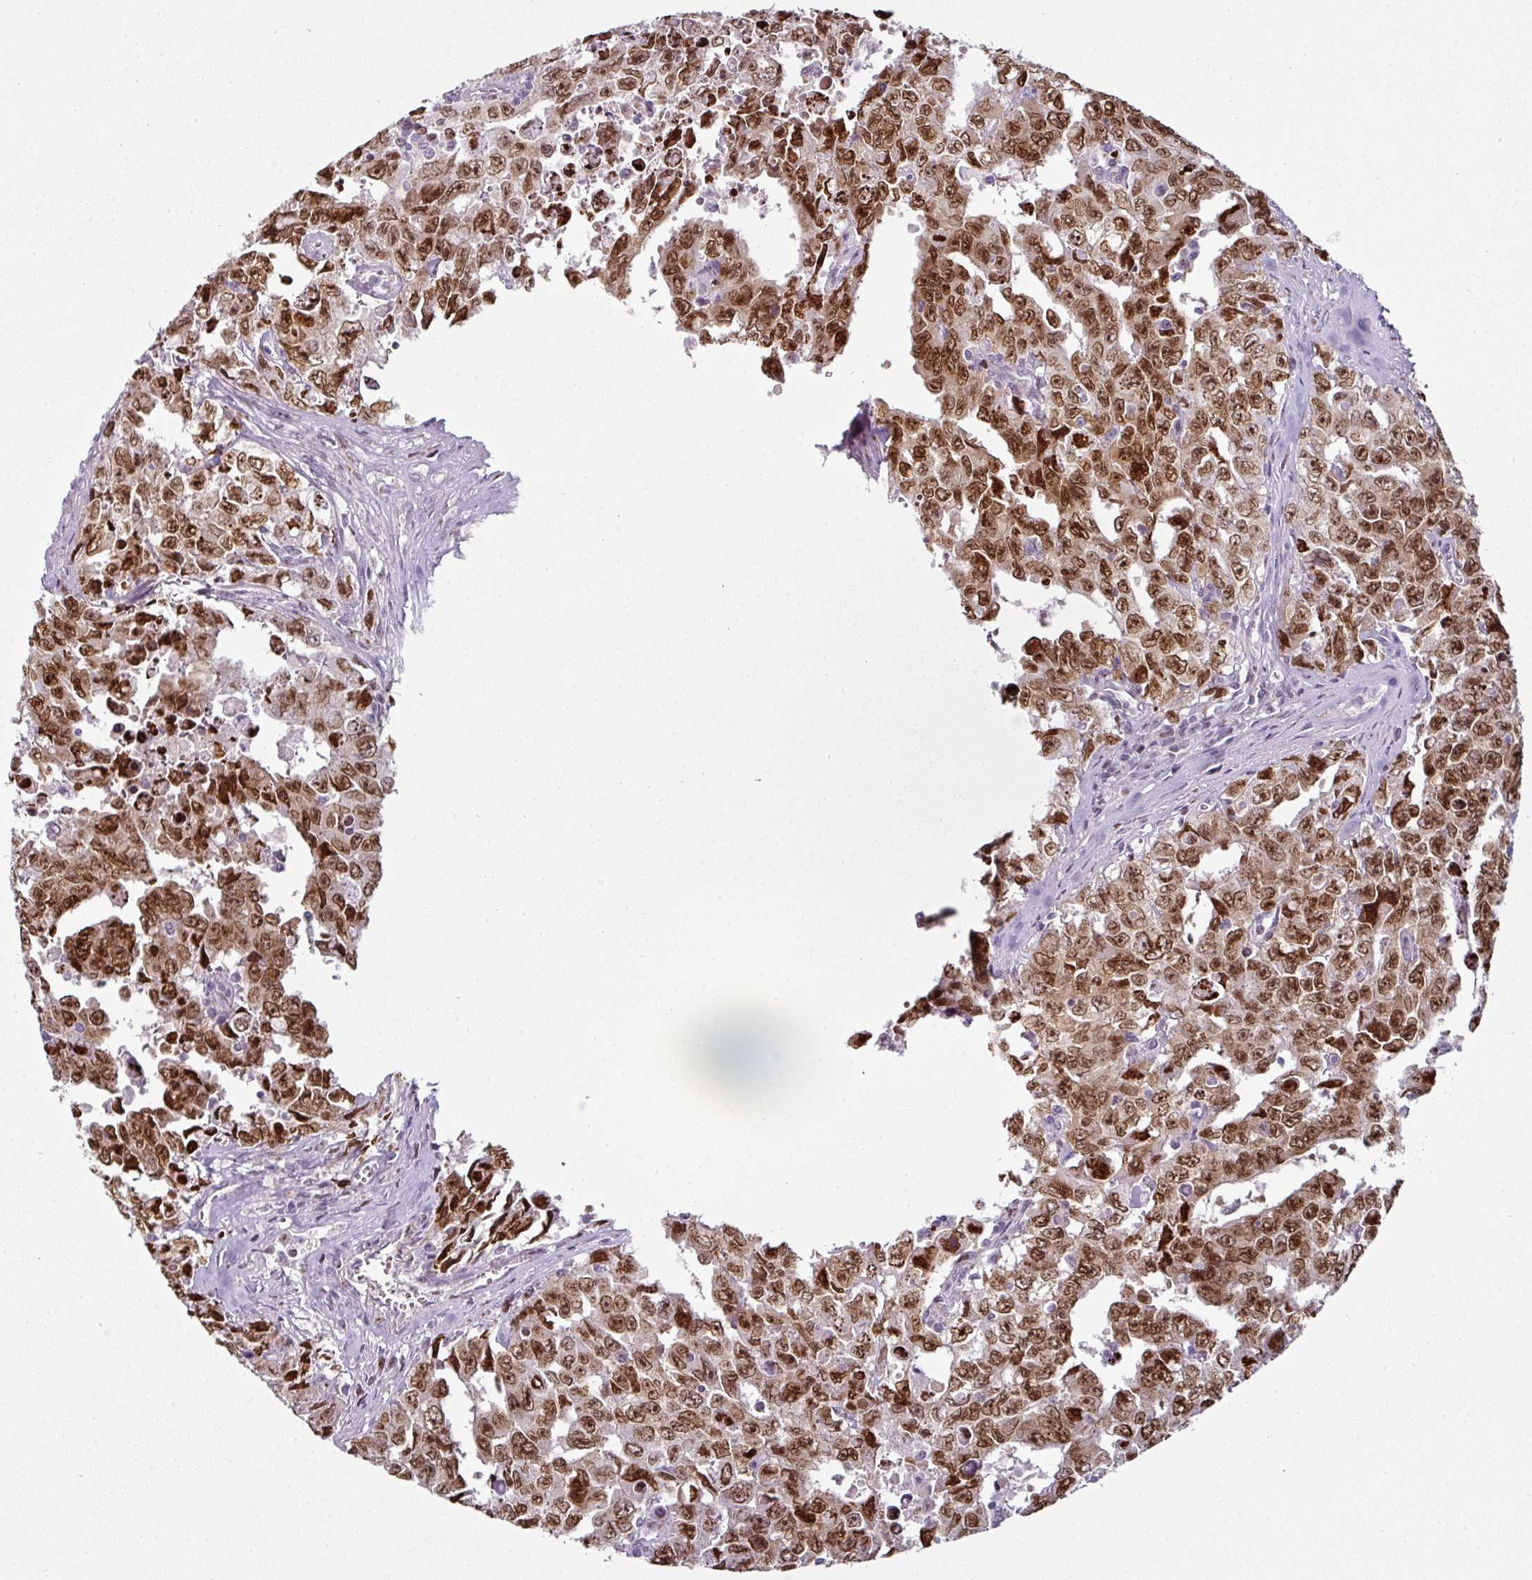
{"staining": {"intensity": "strong", "quantity": ">75%", "location": "nuclear"}, "tissue": "testis cancer", "cell_type": "Tumor cells", "image_type": "cancer", "snomed": [{"axis": "morphology", "description": "Carcinoma, Embryonal, NOS"}, {"axis": "topography", "description": "Testis"}], "caption": "Protein expression analysis of human testis embryonal carcinoma reveals strong nuclear staining in approximately >75% of tumor cells.", "gene": "SYT8", "patient": {"sex": "male", "age": 24}}